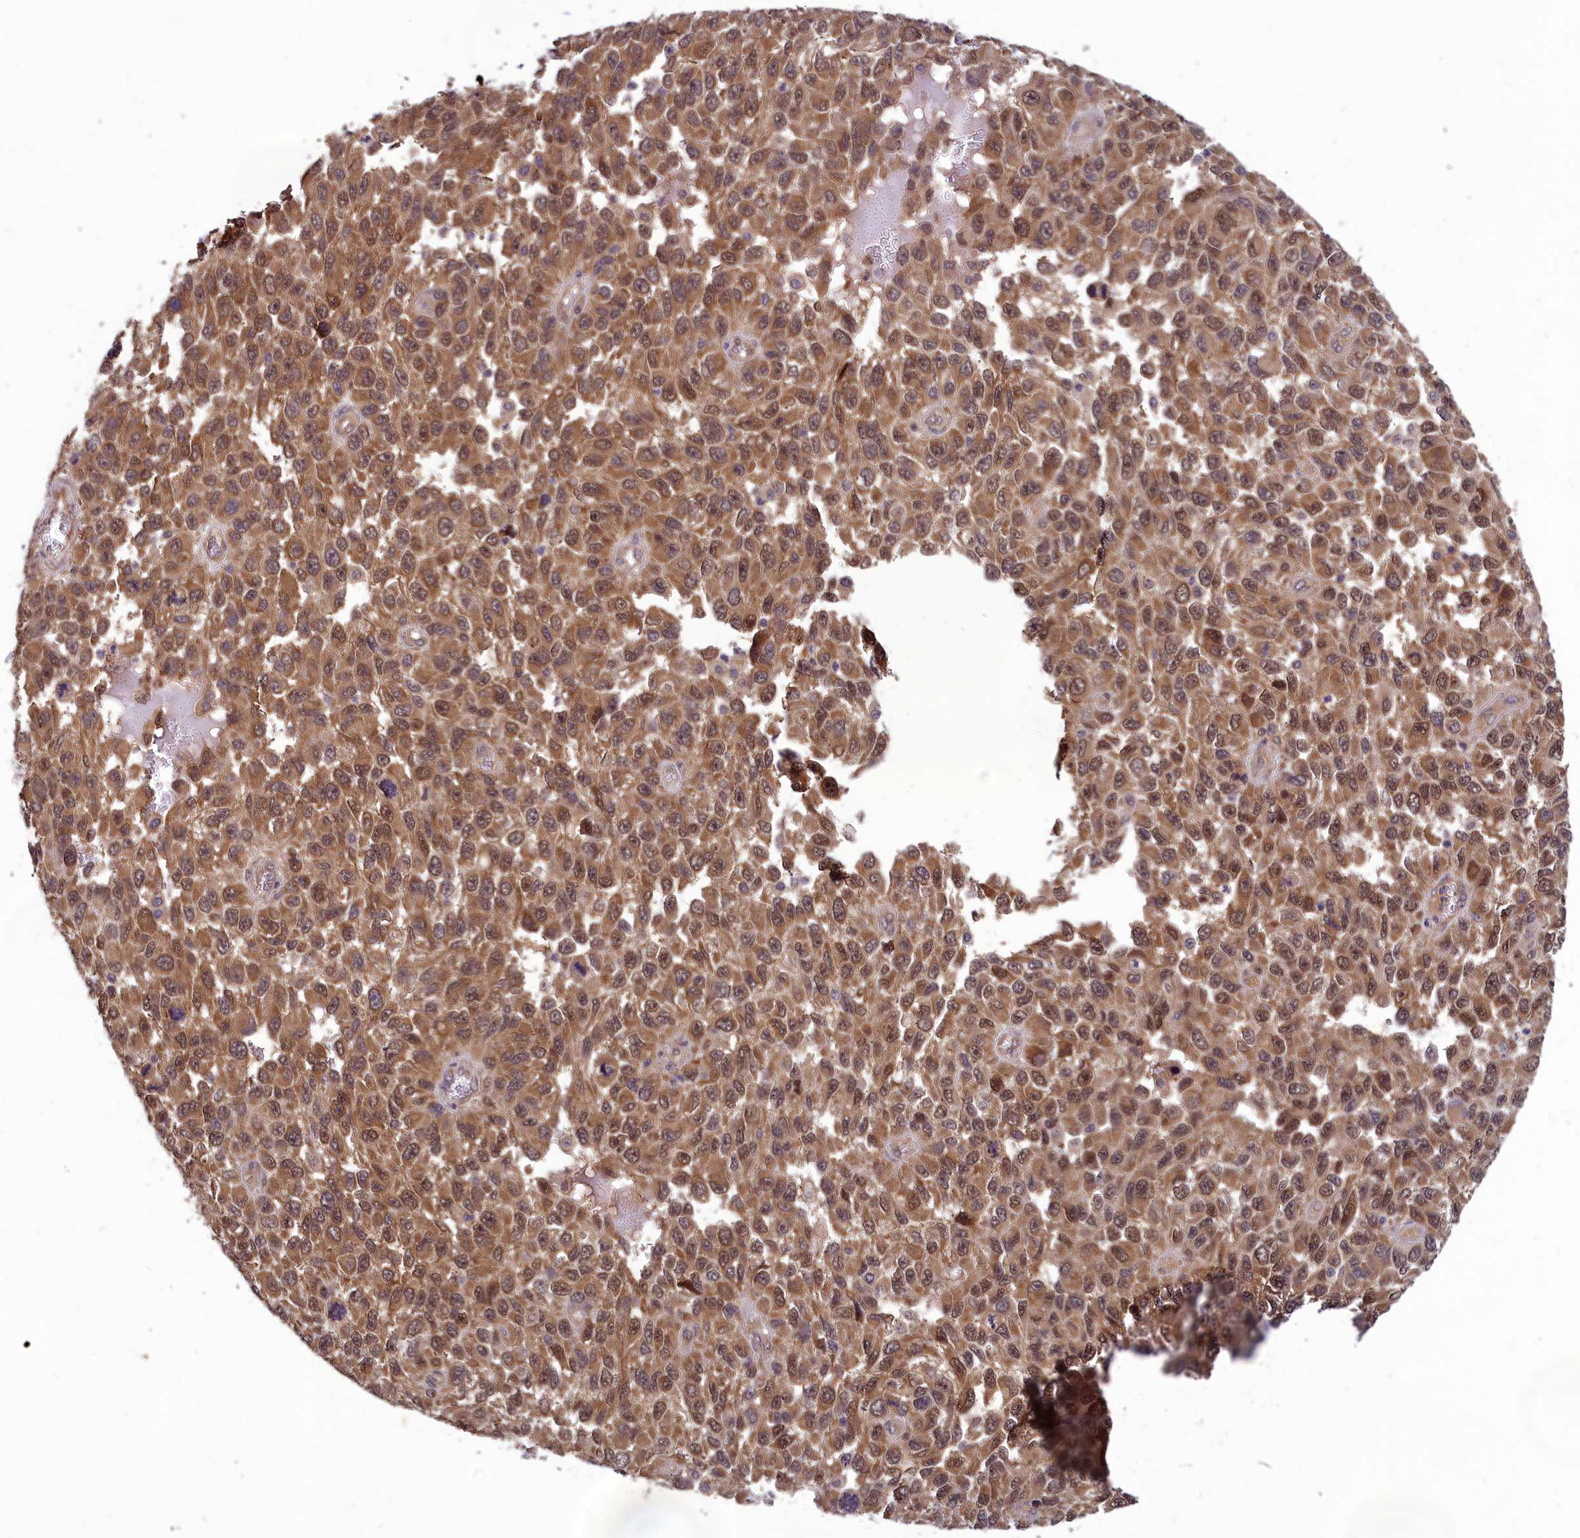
{"staining": {"intensity": "moderate", "quantity": ">75%", "location": "cytoplasmic/membranous,nuclear"}, "tissue": "melanoma", "cell_type": "Tumor cells", "image_type": "cancer", "snomed": [{"axis": "morphology", "description": "Normal tissue, NOS"}, {"axis": "morphology", "description": "Malignant melanoma, NOS"}, {"axis": "topography", "description": "Skin"}], "caption": "Immunohistochemistry (IHC) of human malignant melanoma demonstrates medium levels of moderate cytoplasmic/membranous and nuclear expression in about >75% of tumor cells. (brown staining indicates protein expression, while blue staining denotes nuclei).", "gene": "CCDC15", "patient": {"sex": "female", "age": 96}}